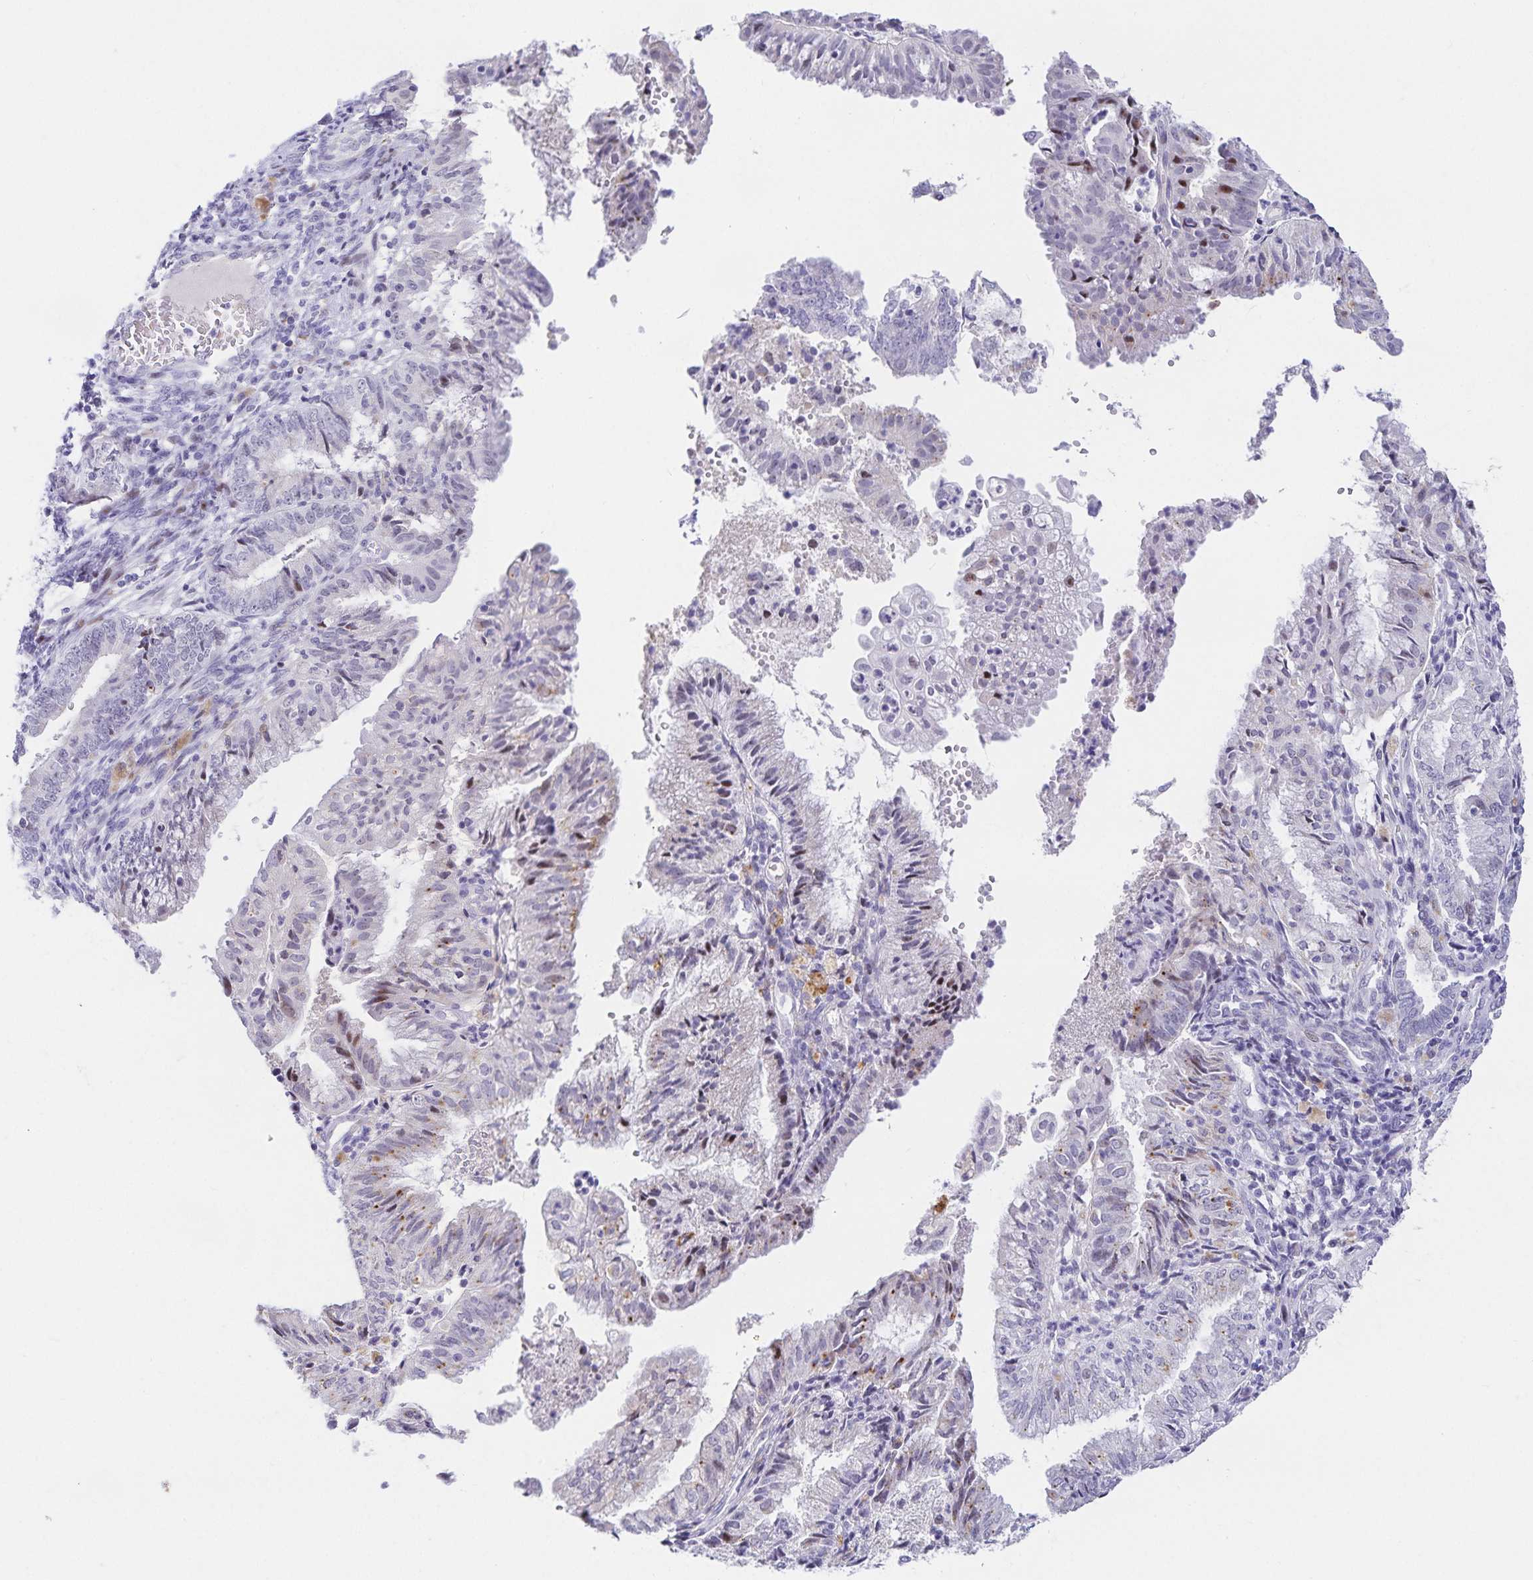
{"staining": {"intensity": "weak", "quantity": "<25%", "location": "cytoplasmic/membranous,nuclear"}, "tissue": "endometrial cancer", "cell_type": "Tumor cells", "image_type": "cancer", "snomed": [{"axis": "morphology", "description": "Adenocarcinoma, NOS"}, {"axis": "topography", "description": "Endometrium"}], "caption": "Adenocarcinoma (endometrial) stained for a protein using immunohistochemistry displays no staining tumor cells.", "gene": "KBTBD13", "patient": {"sex": "female", "age": 55}}